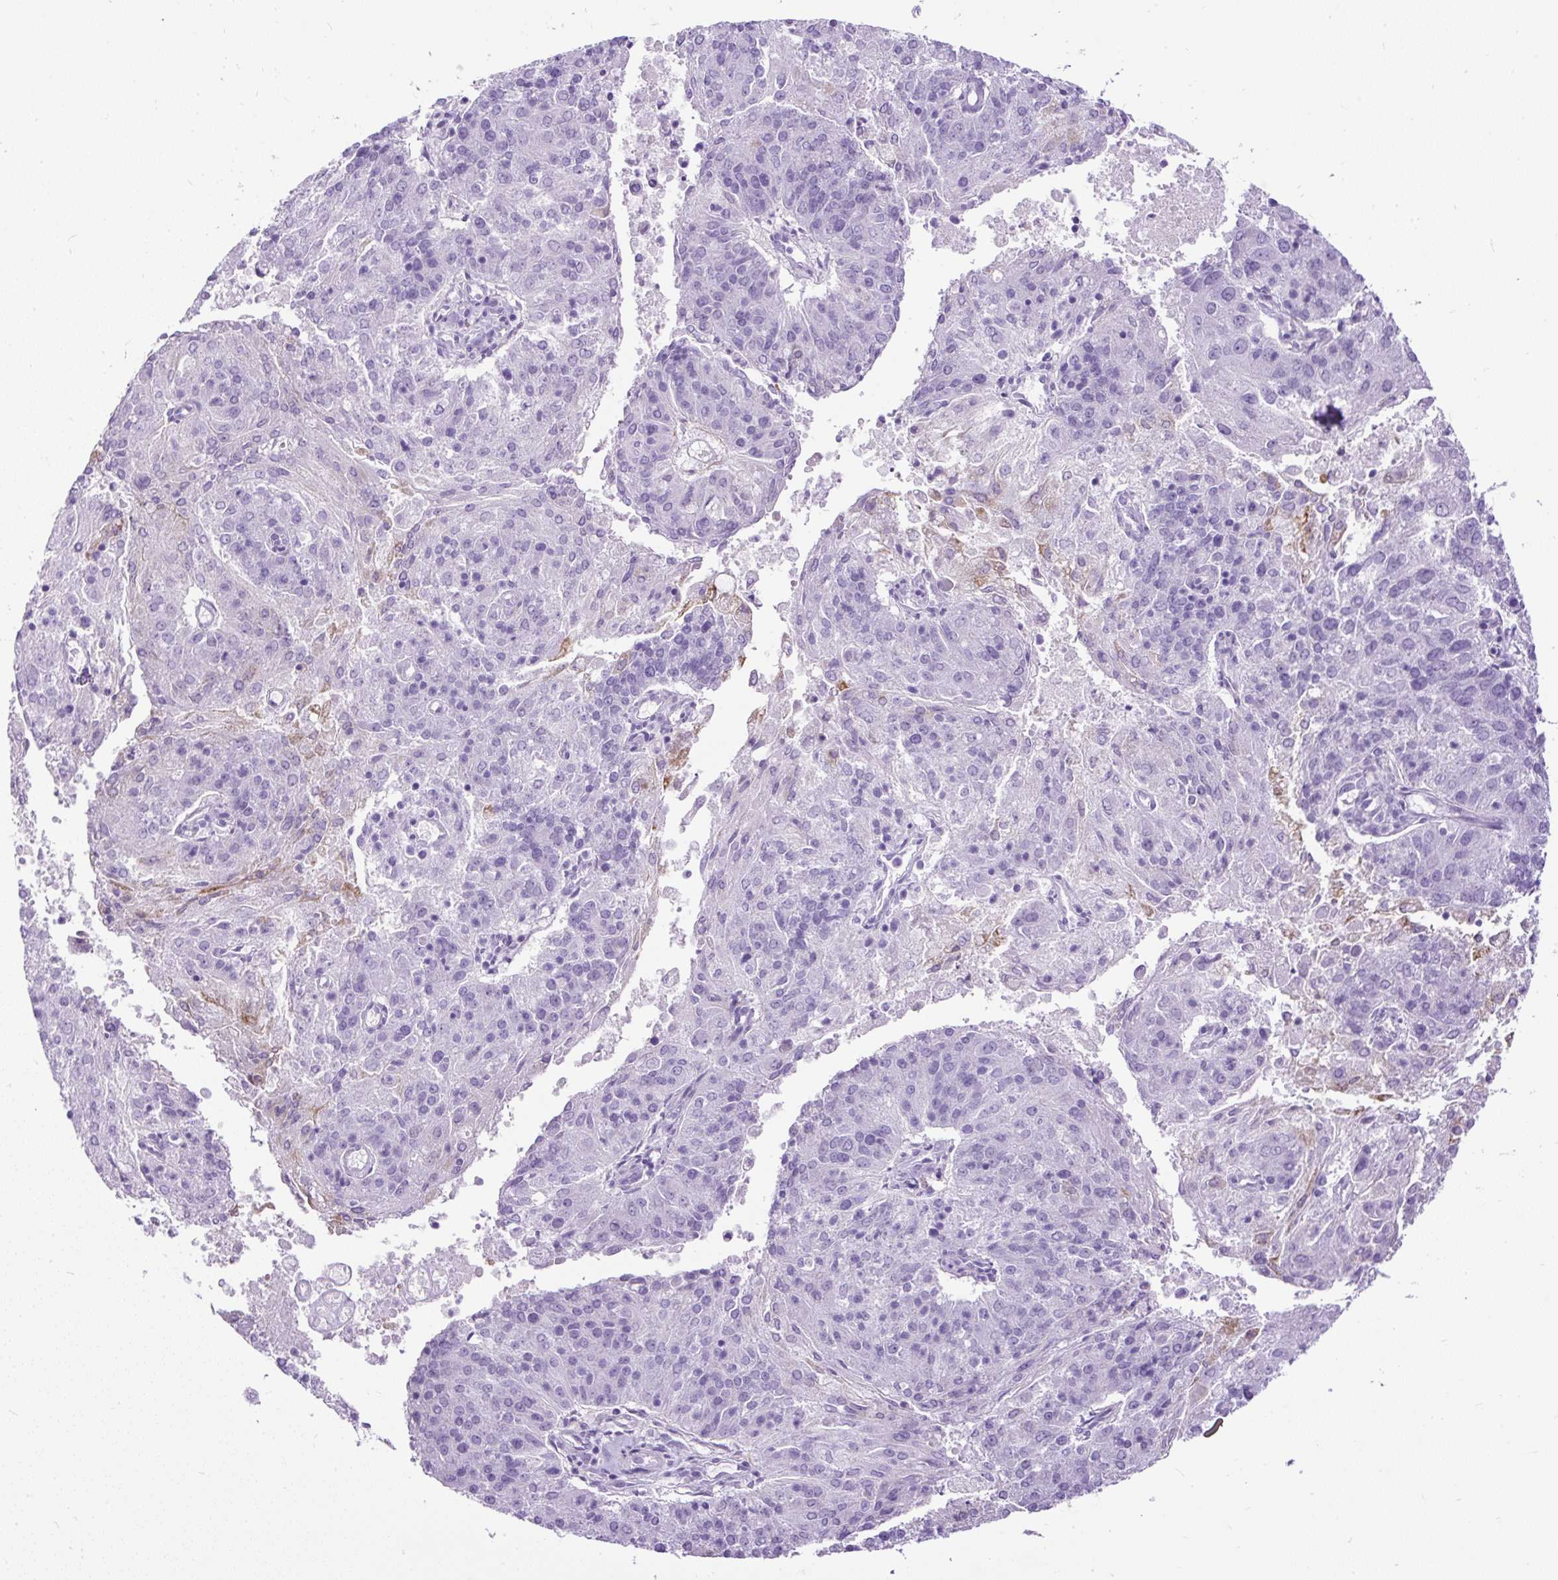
{"staining": {"intensity": "negative", "quantity": "none", "location": "none"}, "tissue": "endometrial cancer", "cell_type": "Tumor cells", "image_type": "cancer", "snomed": [{"axis": "morphology", "description": "Adenocarcinoma, NOS"}, {"axis": "topography", "description": "Endometrium"}], "caption": "This is a micrograph of IHC staining of endometrial cancer (adenocarcinoma), which shows no staining in tumor cells. (DAB (3,3'-diaminobenzidine) IHC visualized using brightfield microscopy, high magnification).", "gene": "PDIA2", "patient": {"sex": "female", "age": 82}}